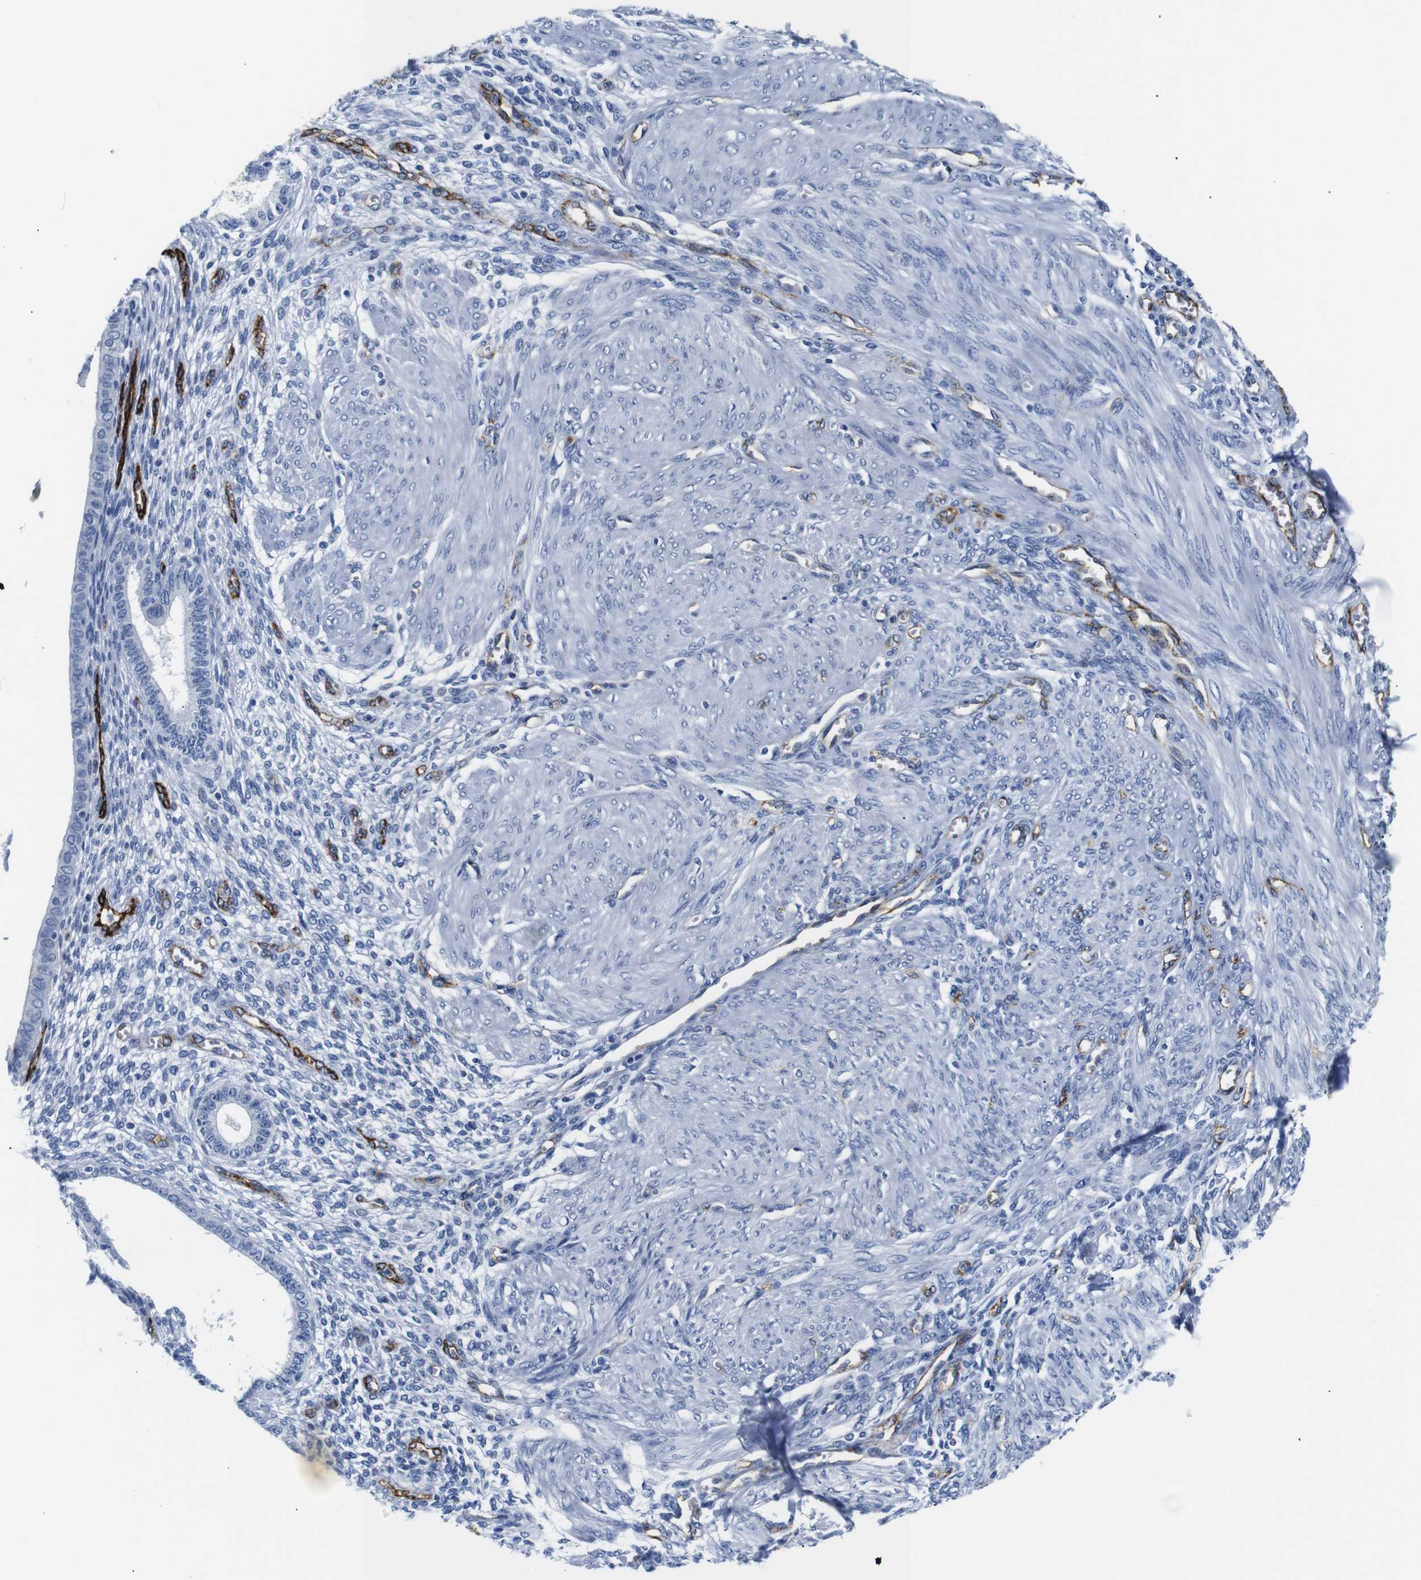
{"staining": {"intensity": "negative", "quantity": "none", "location": "none"}, "tissue": "endometrium", "cell_type": "Cells in endometrial stroma", "image_type": "normal", "snomed": [{"axis": "morphology", "description": "Normal tissue, NOS"}, {"axis": "topography", "description": "Endometrium"}], "caption": "IHC of normal human endometrium displays no positivity in cells in endometrial stroma.", "gene": "MUC4", "patient": {"sex": "female", "age": 72}}